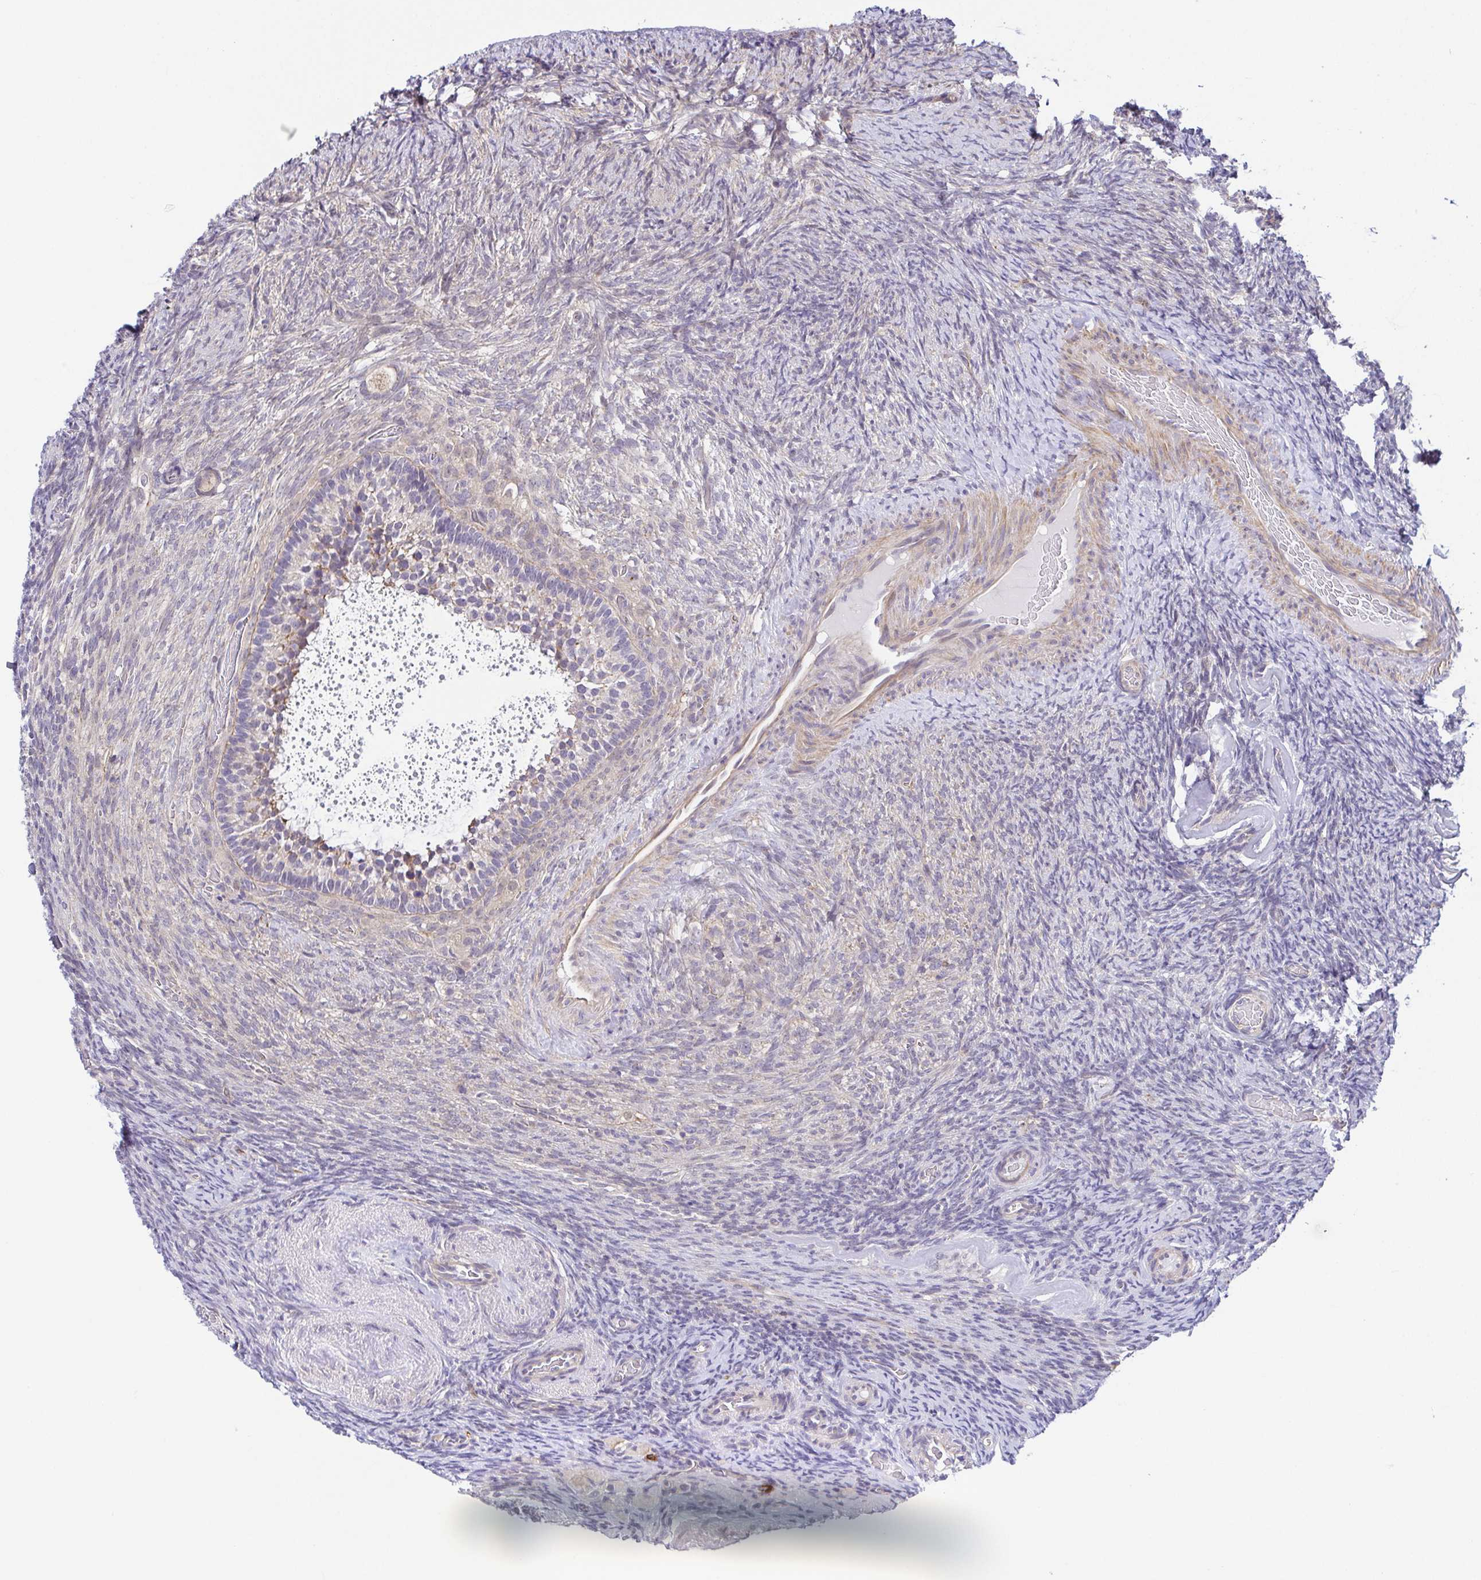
{"staining": {"intensity": "weak", "quantity": ">75%", "location": "cytoplasmic/membranous"}, "tissue": "ovary", "cell_type": "Follicle cells", "image_type": "normal", "snomed": [{"axis": "morphology", "description": "Normal tissue, NOS"}, {"axis": "topography", "description": "Ovary"}], "caption": "Immunohistochemistry staining of unremarkable ovary, which shows low levels of weak cytoplasmic/membranous expression in approximately >75% of follicle cells indicating weak cytoplasmic/membranous protein positivity. The staining was performed using DAB (3,3'-diaminobenzidine) (brown) for protein detection and nuclei were counterstained in hematoxylin (blue).", "gene": "PREPL", "patient": {"sex": "female", "age": 34}}